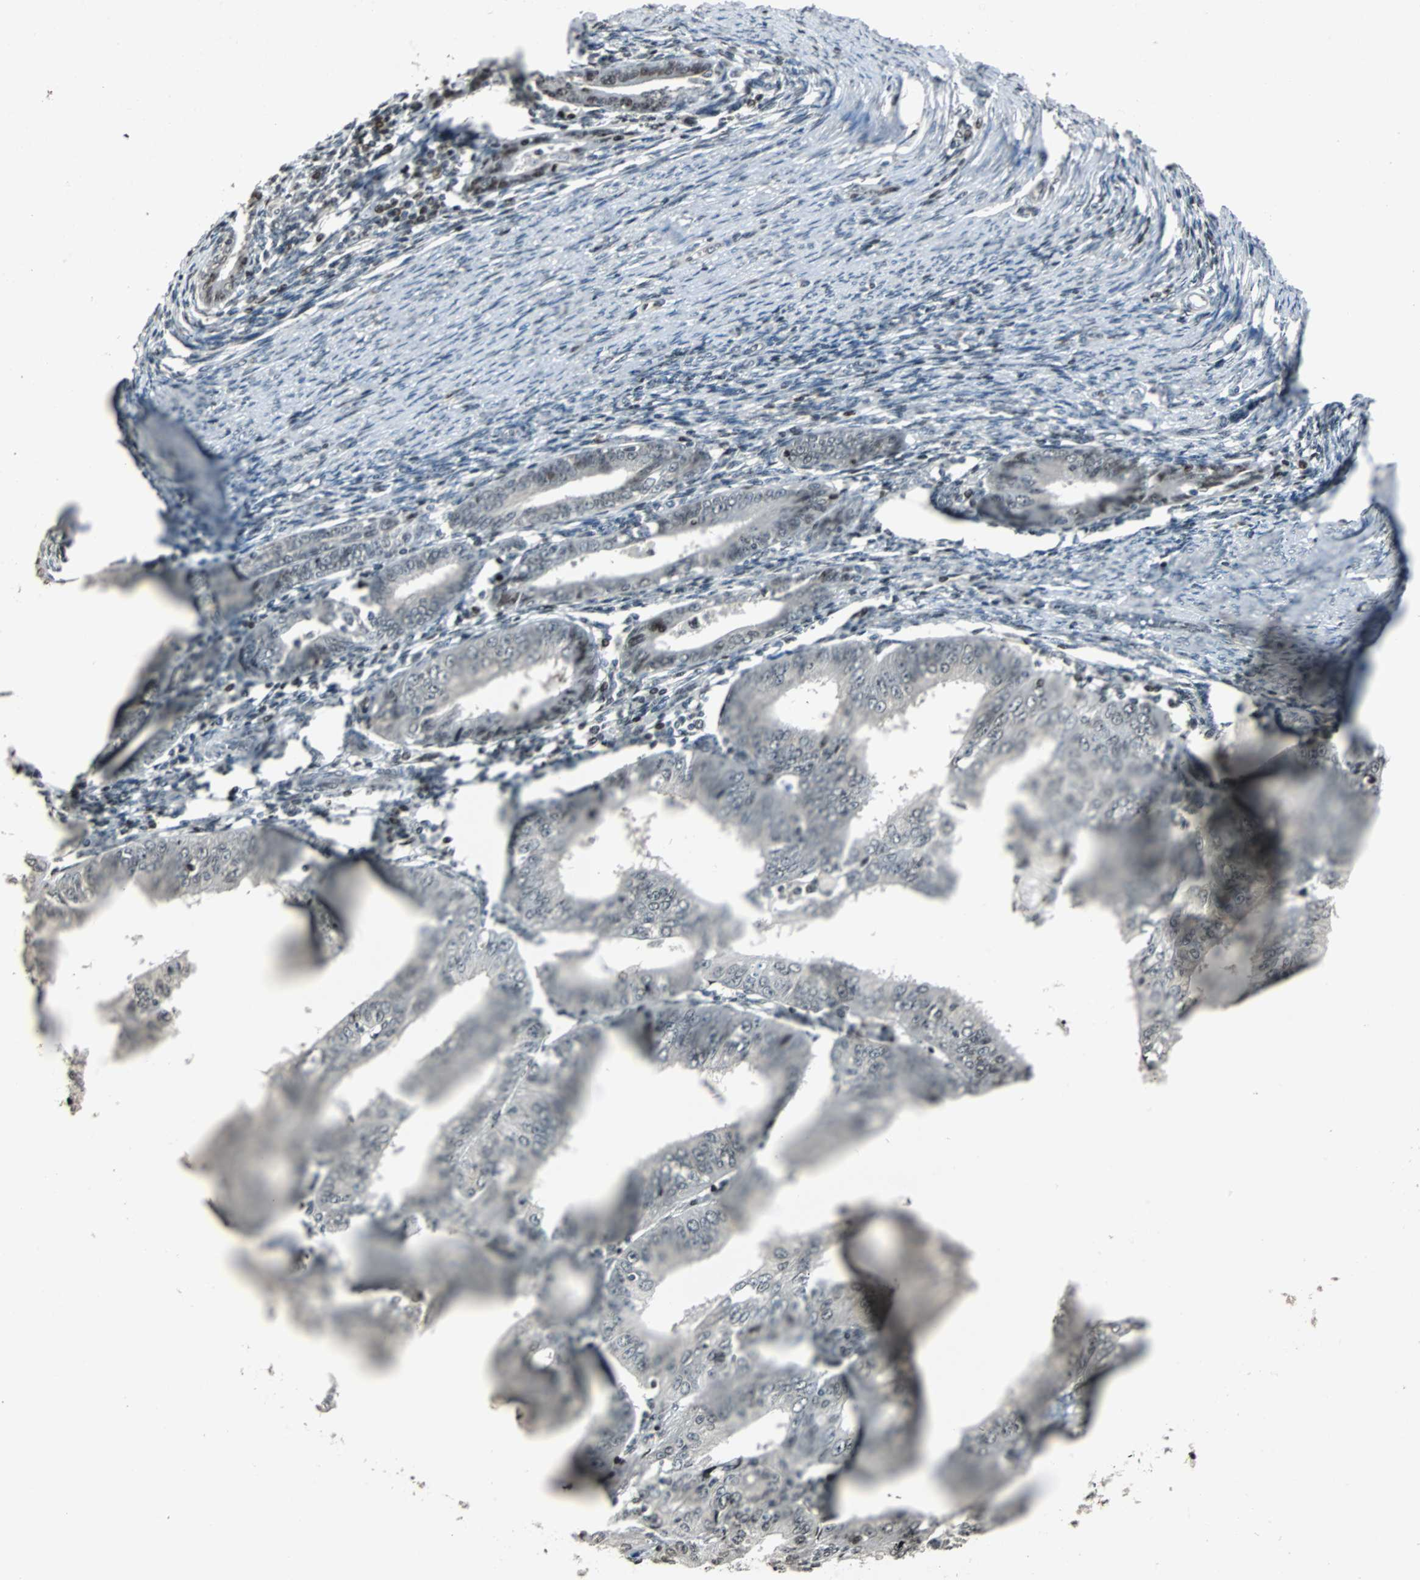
{"staining": {"intensity": "negative", "quantity": "none", "location": "none"}, "tissue": "endometrial cancer", "cell_type": "Tumor cells", "image_type": "cancer", "snomed": [{"axis": "morphology", "description": "Adenocarcinoma, NOS"}, {"axis": "topography", "description": "Endometrium"}], "caption": "The micrograph reveals no staining of tumor cells in endometrial cancer. (DAB IHC, high magnification).", "gene": "PAXIP1", "patient": {"sex": "female", "age": 42}}